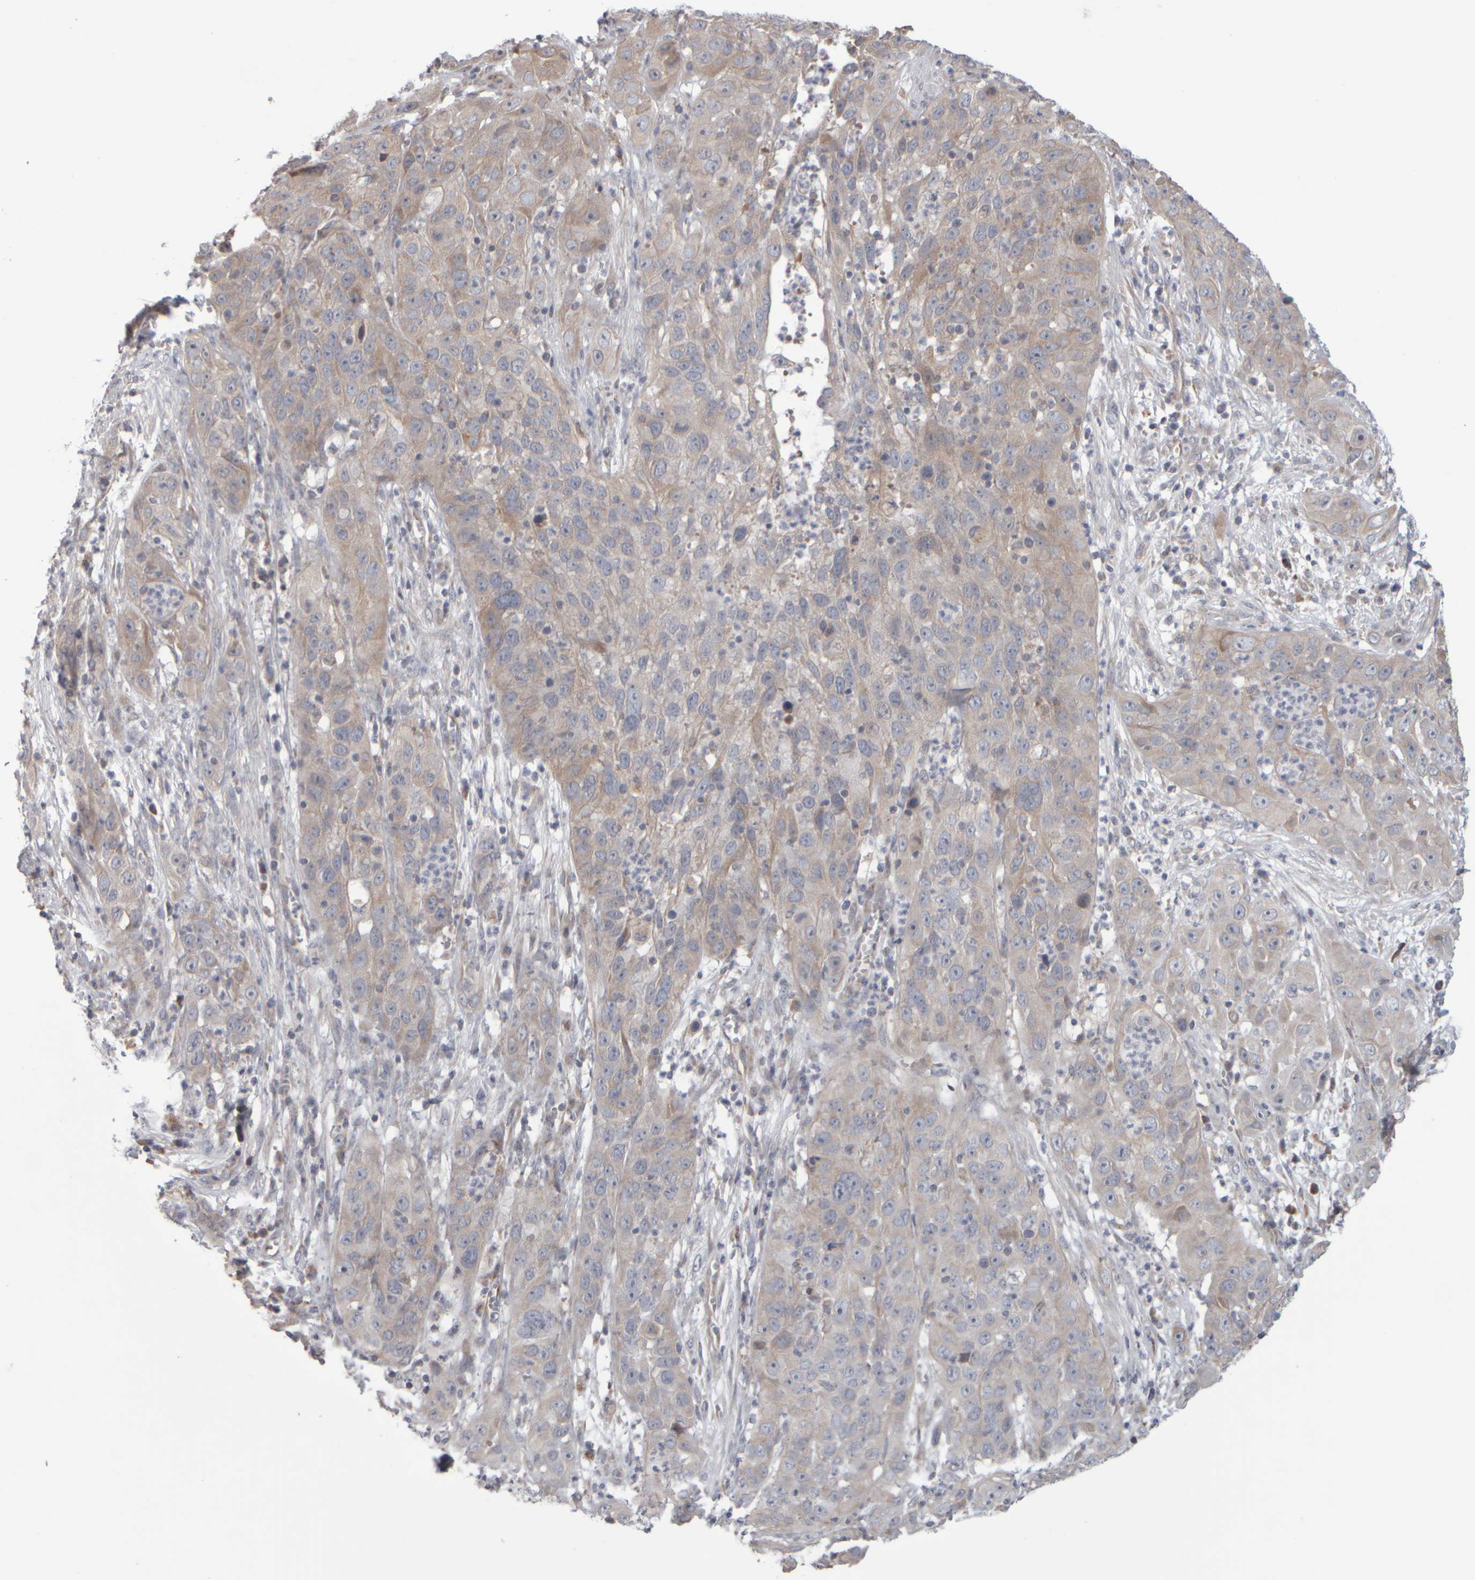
{"staining": {"intensity": "weak", "quantity": "<25%", "location": "cytoplasmic/membranous"}, "tissue": "cervical cancer", "cell_type": "Tumor cells", "image_type": "cancer", "snomed": [{"axis": "morphology", "description": "Squamous cell carcinoma, NOS"}, {"axis": "topography", "description": "Cervix"}], "caption": "The micrograph shows no staining of tumor cells in cervical squamous cell carcinoma. The staining is performed using DAB brown chromogen with nuclei counter-stained in using hematoxylin.", "gene": "SCO1", "patient": {"sex": "female", "age": 32}}